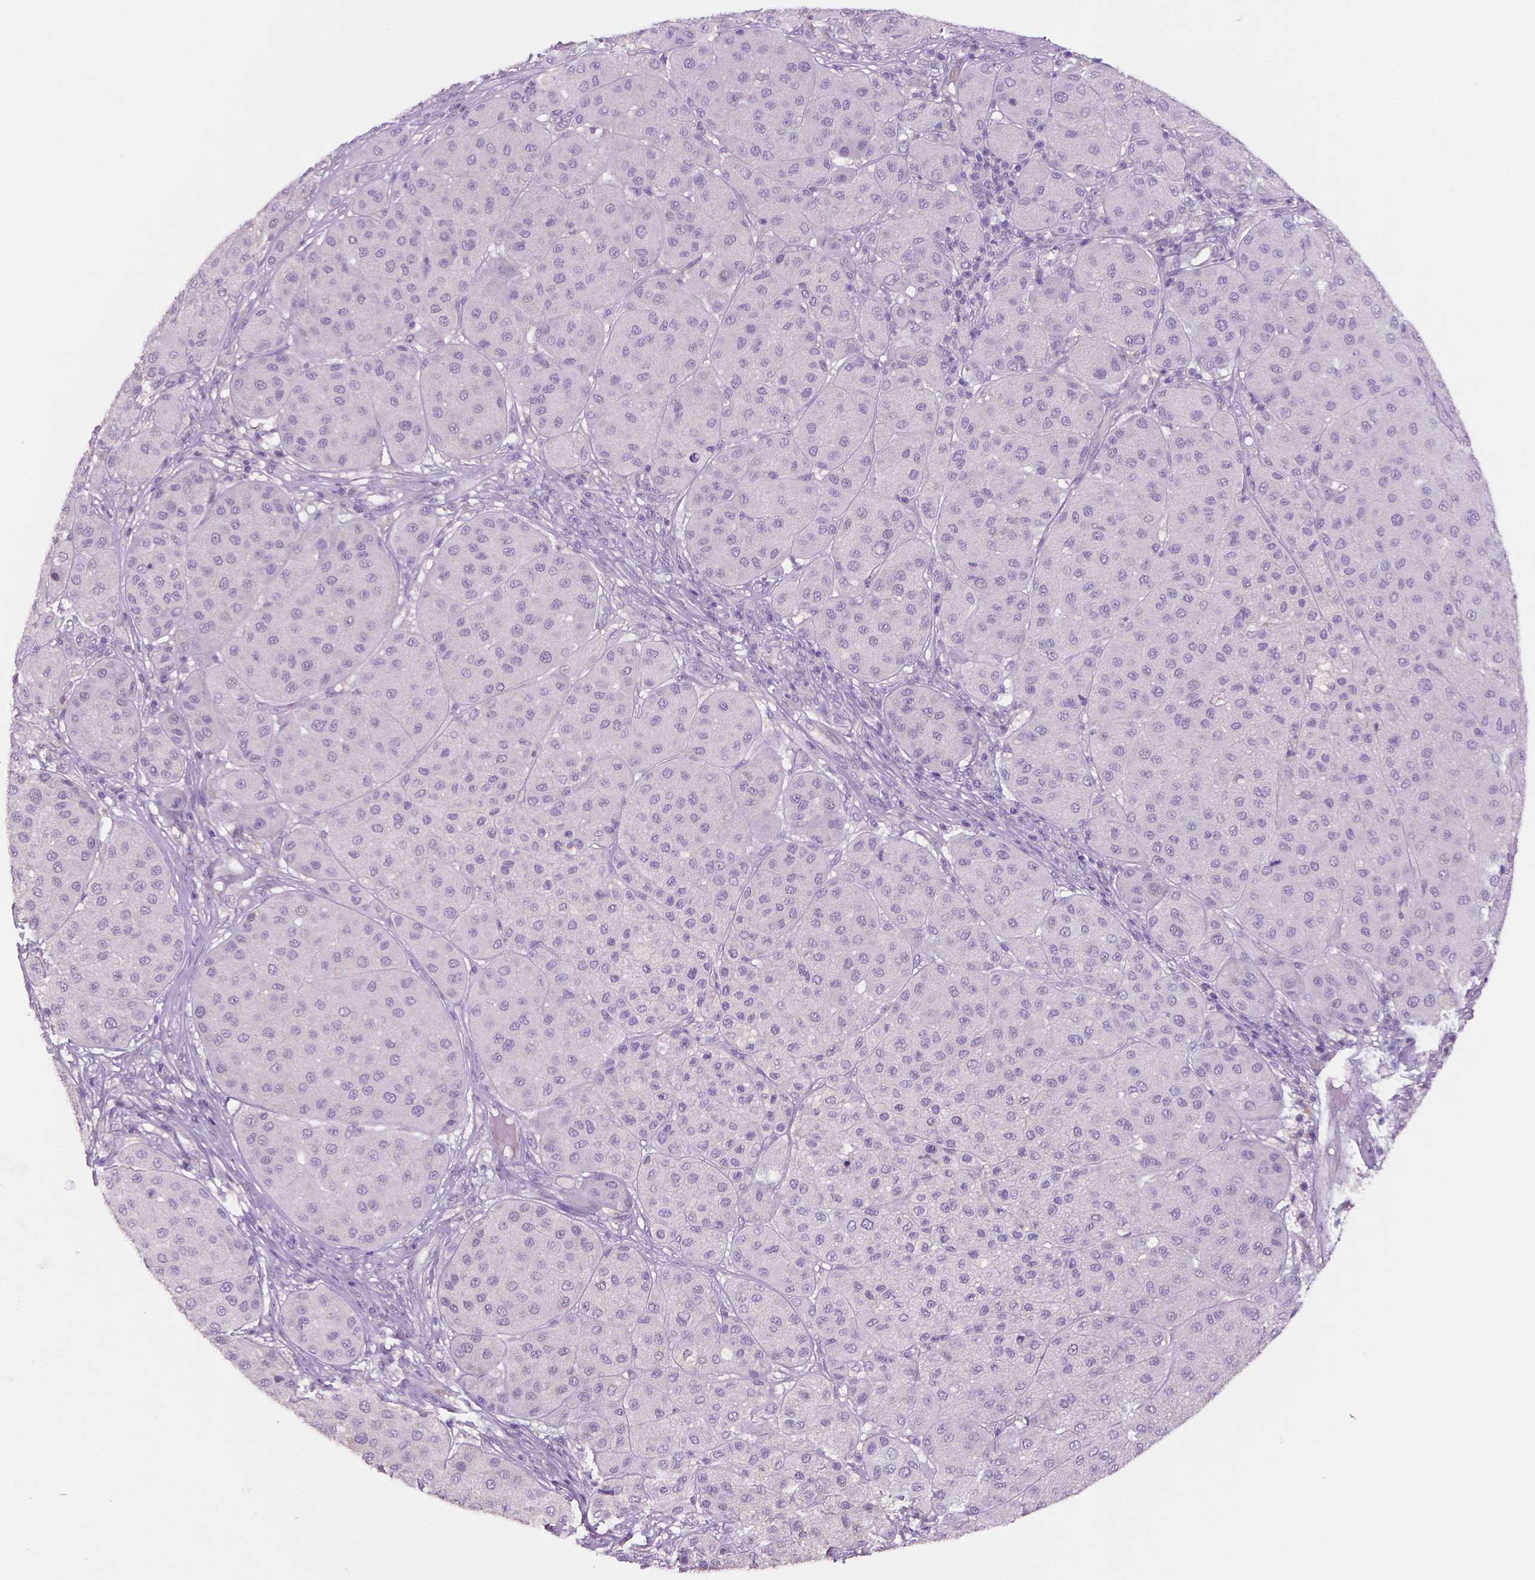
{"staining": {"intensity": "negative", "quantity": "none", "location": "none"}, "tissue": "melanoma", "cell_type": "Tumor cells", "image_type": "cancer", "snomed": [{"axis": "morphology", "description": "Malignant melanoma, Metastatic site"}, {"axis": "topography", "description": "Smooth muscle"}], "caption": "Tumor cells are negative for protein expression in human malignant melanoma (metastatic site). (DAB IHC, high magnification).", "gene": "FBLN1", "patient": {"sex": "male", "age": 41}}